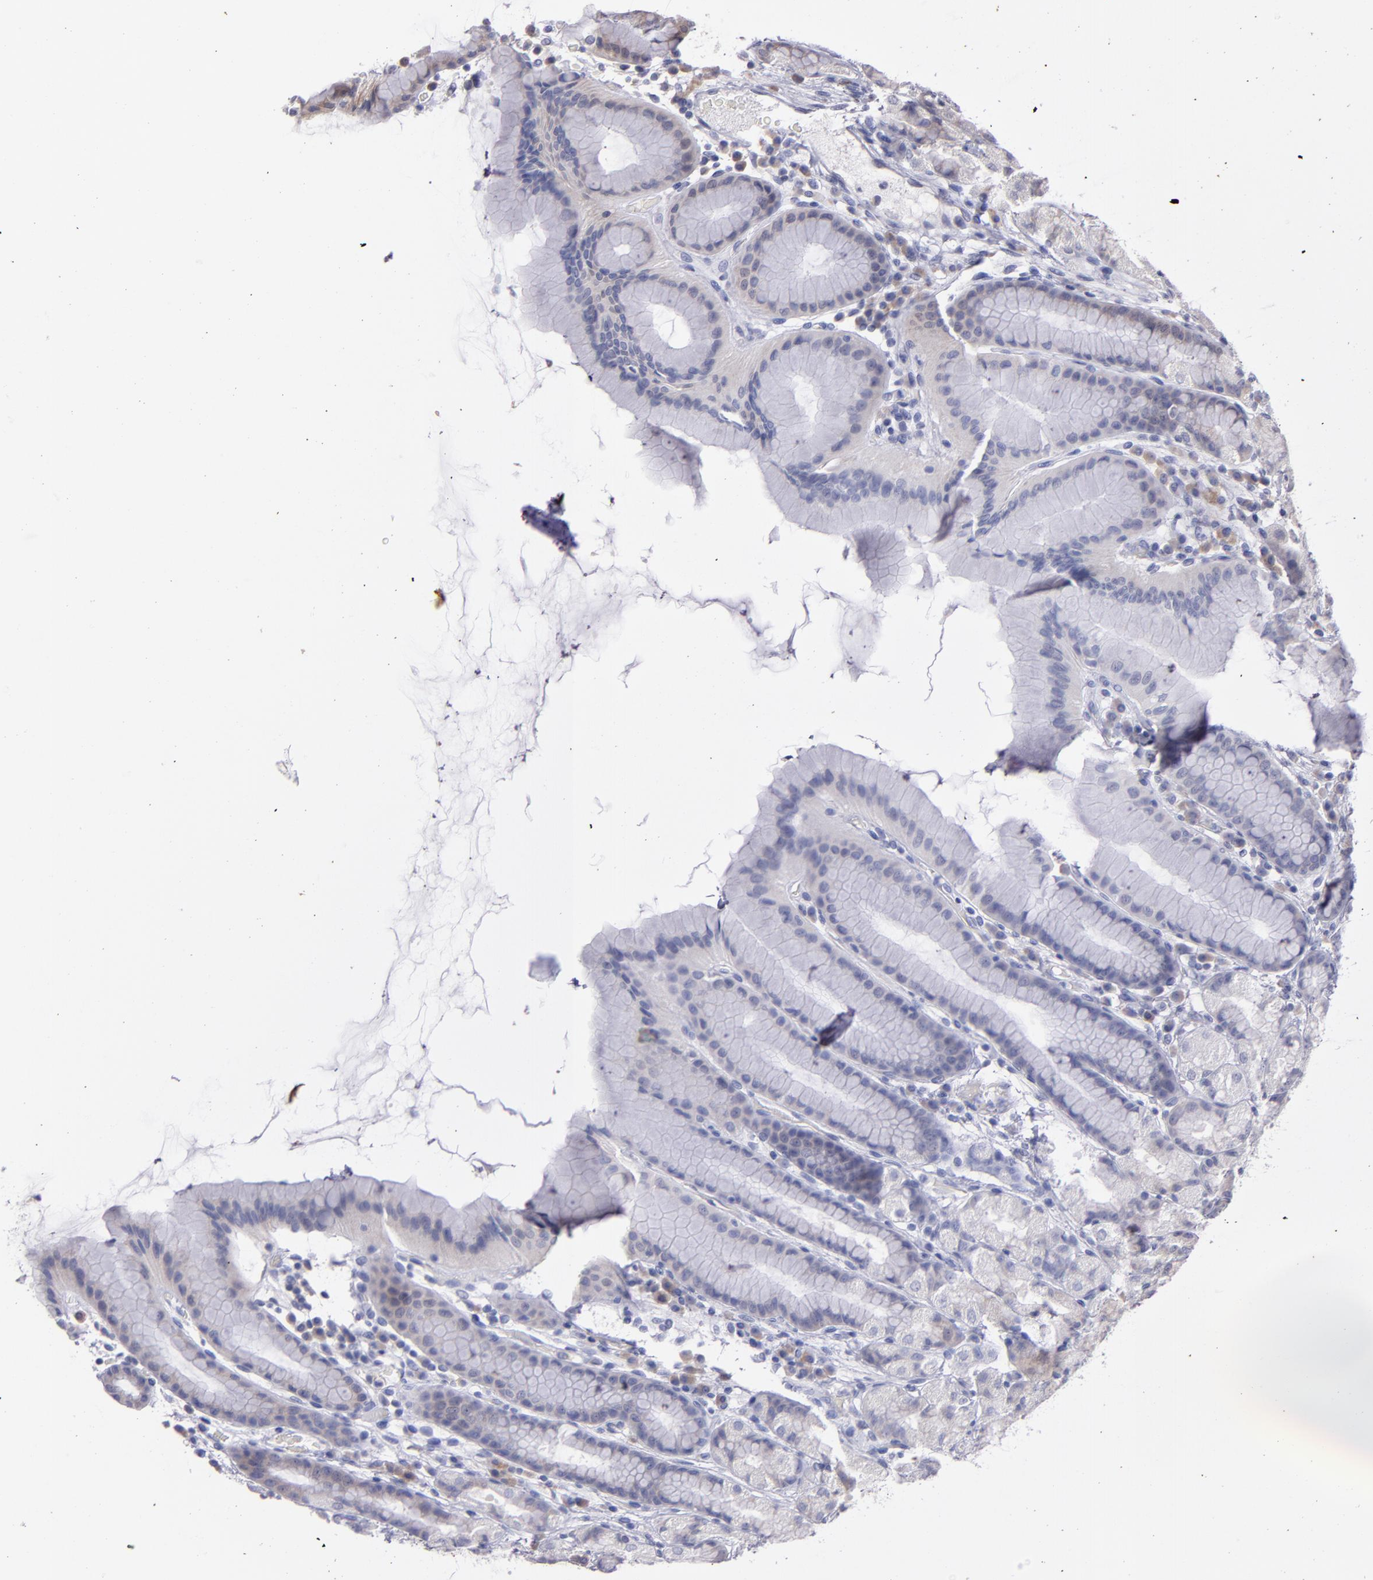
{"staining": {"intensity": "weak", "quantity": "<25%", "location": "cytoplasmic/membranous"}, "tissue": "stomach", "cell_type": "Glandular cells", "image_type": "normal", "snomed": [{"axis": "morphology", "description": "Normal tissue, NOS"}, {"axis": "topography", "description": "Stomach, upper"}], "caption": "IHC image of benign stomach: stomach stained with DAB exhibits no significant protein positivity in glandular cells.", "gene": "IFIH1", "patient": {"sex": "male", "age": 68}}